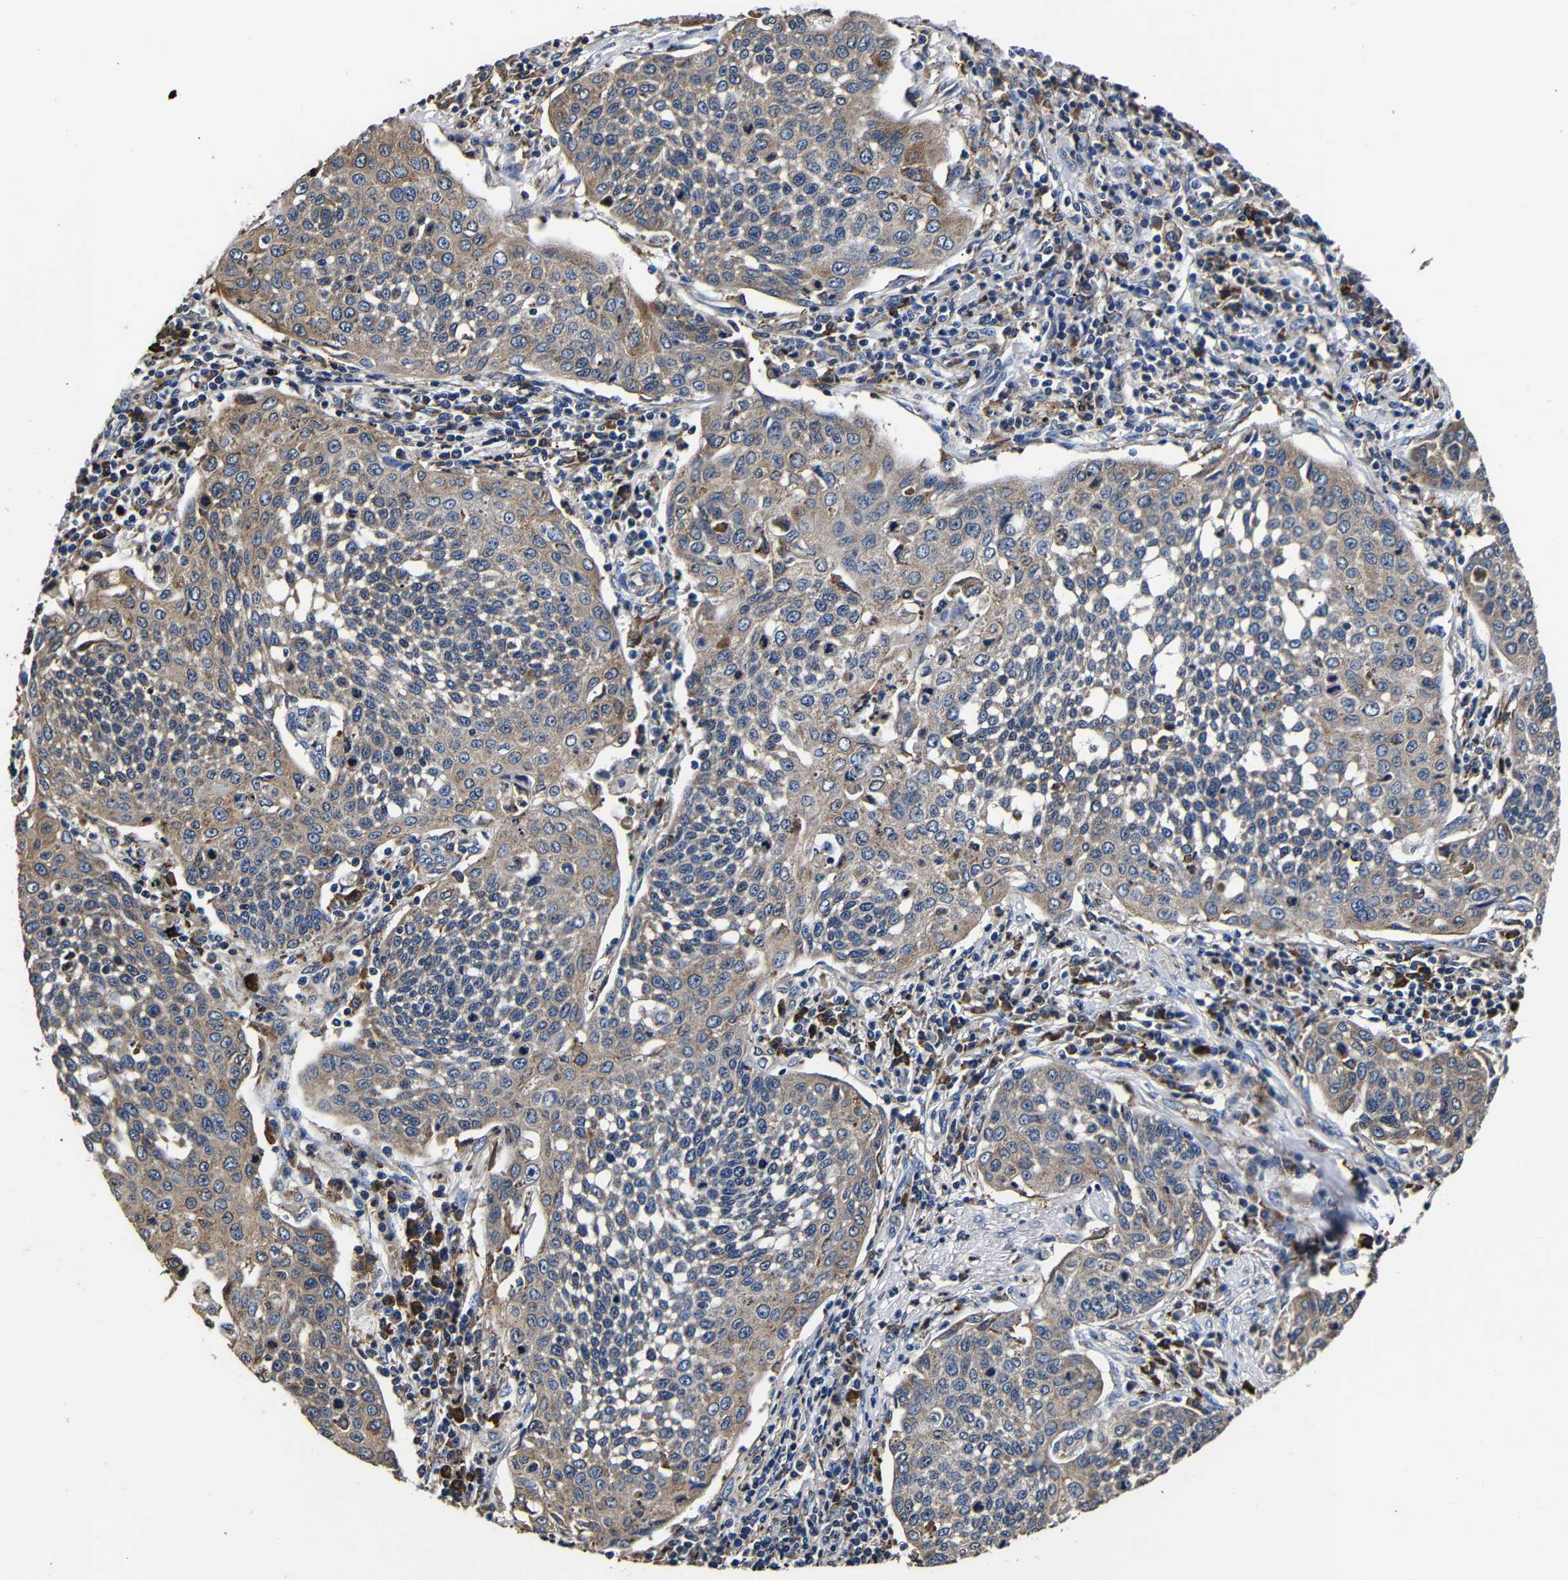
{"staining": {"intensity": "moderate", "quantity": "25%-75%", "location": "cytoplasmic/membranous"}, "tissue": "cervical cancer", "cell_type": "Tumor cells", "image_type": "cancer", "snomed": [{"axis": "morphology", "description": "Squamous cell carcinoma, NOS"}, {"axis": "topography", "description": "Cervix"}], "caption": "DAB (3,3'-diaminobenzidine) immunohistochemical staining of human squamous cell carcinoma (cervical) demonstrates moderate cytoplasmic/membranous protein expression in approximately 25%-75% of tumor cells. The staining is performed using DAB (3,3'-diaminobenzidine) brown chromogen to label protein expression. The nuclei are counter-stained blue using hematoxylin.", "gene": "SCN9A", "patient": {"sex": "female", "age": 34}}